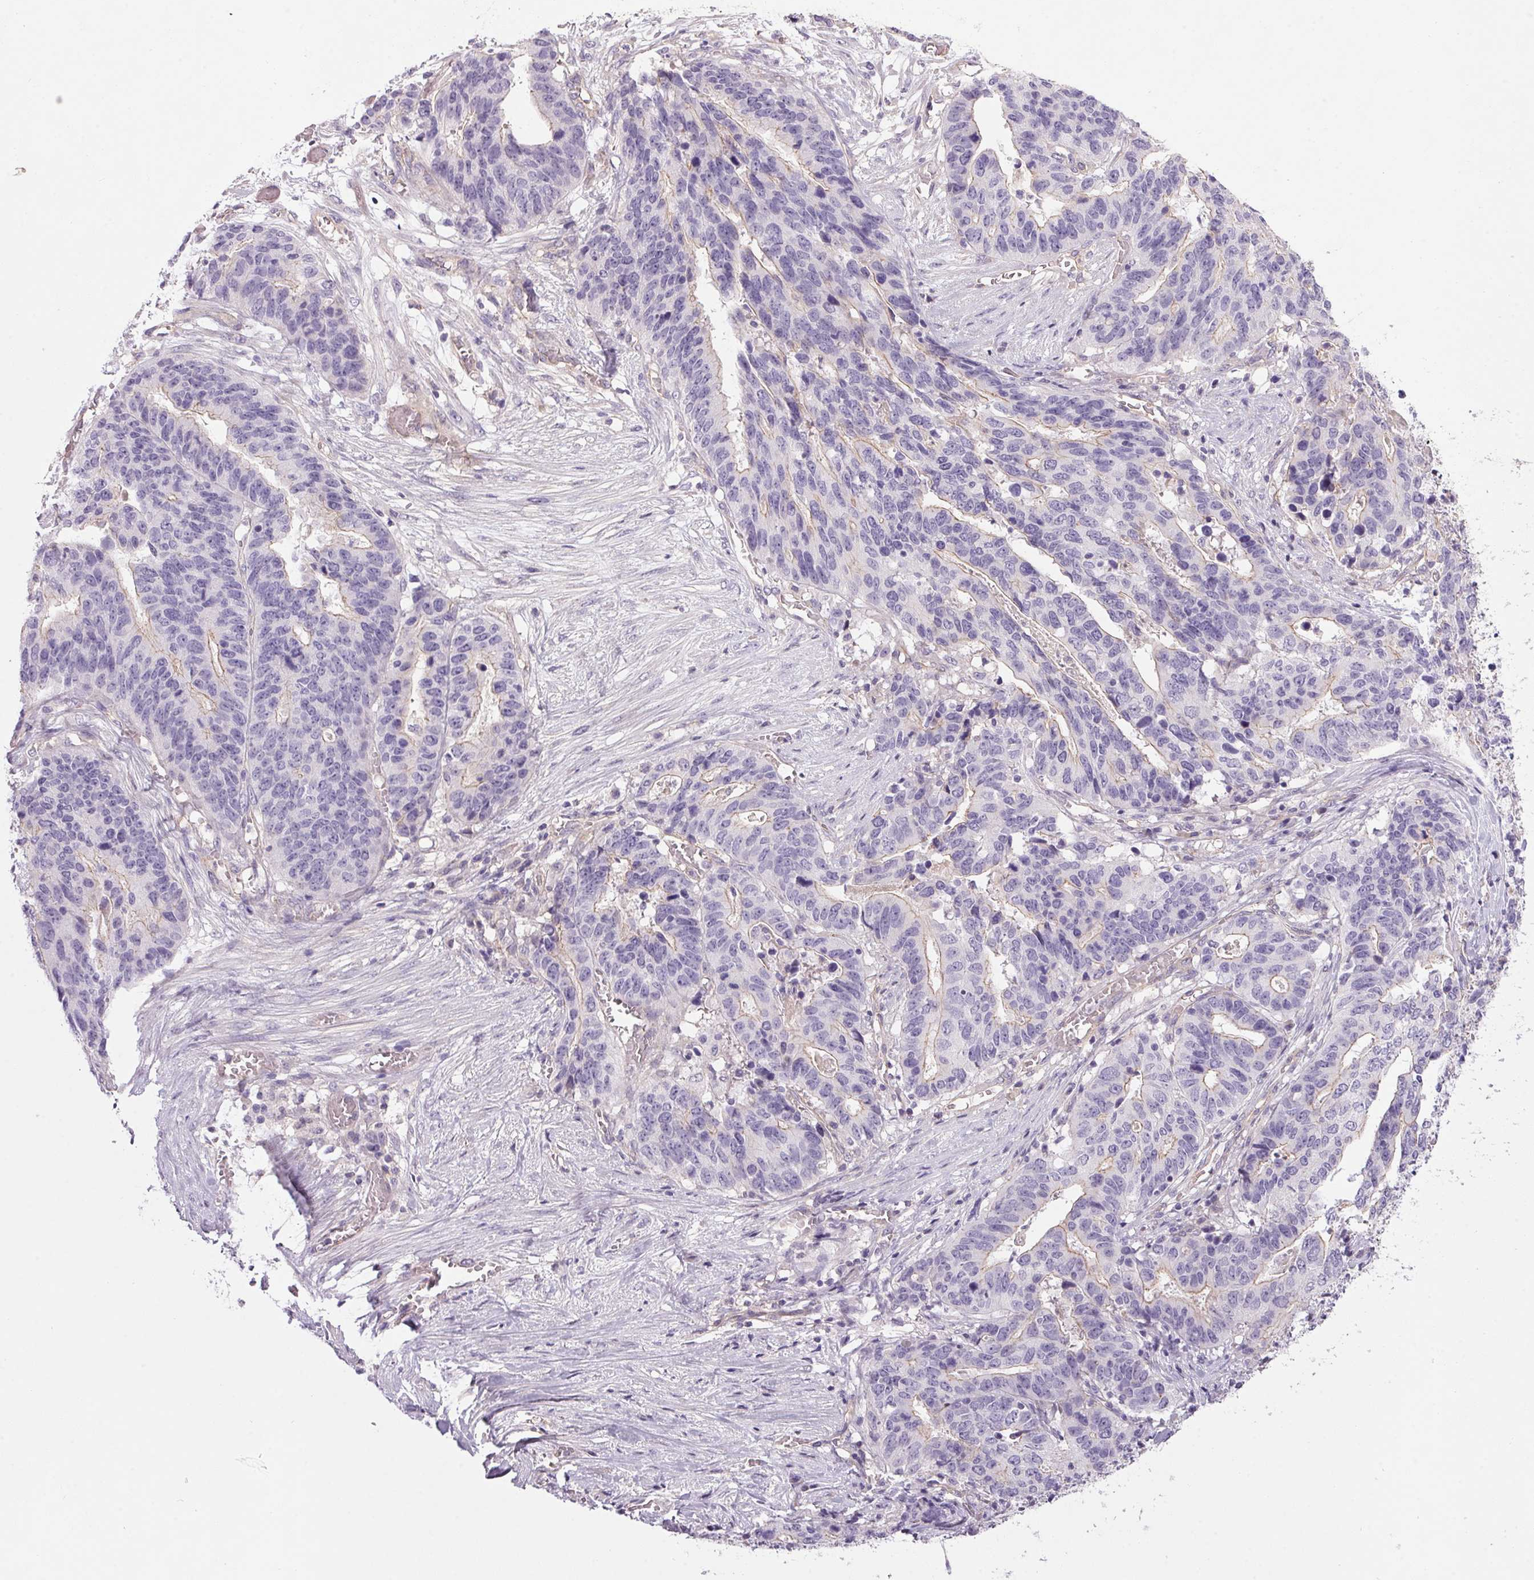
{"staining": {"intensity": "negative", "quantity": "none", "location": "none"}, "tissue": "stomach cancer", "cell_type": "Tumor cells", "image_type": "cancer", "snomed": [{"axis": "morphology", "description": "Adenocarcinoma, NOS"}, {"axis": "topography", "description": "Stomach, upper"}], "caption": "A high-resolution micrograph shows IHC staining of stomach cancer, which exhibits no significant staining in tumor cells. Nuclei are stained in blue.", "gene": "APOC4", "patient": {"sex": "female", "age": 67}}